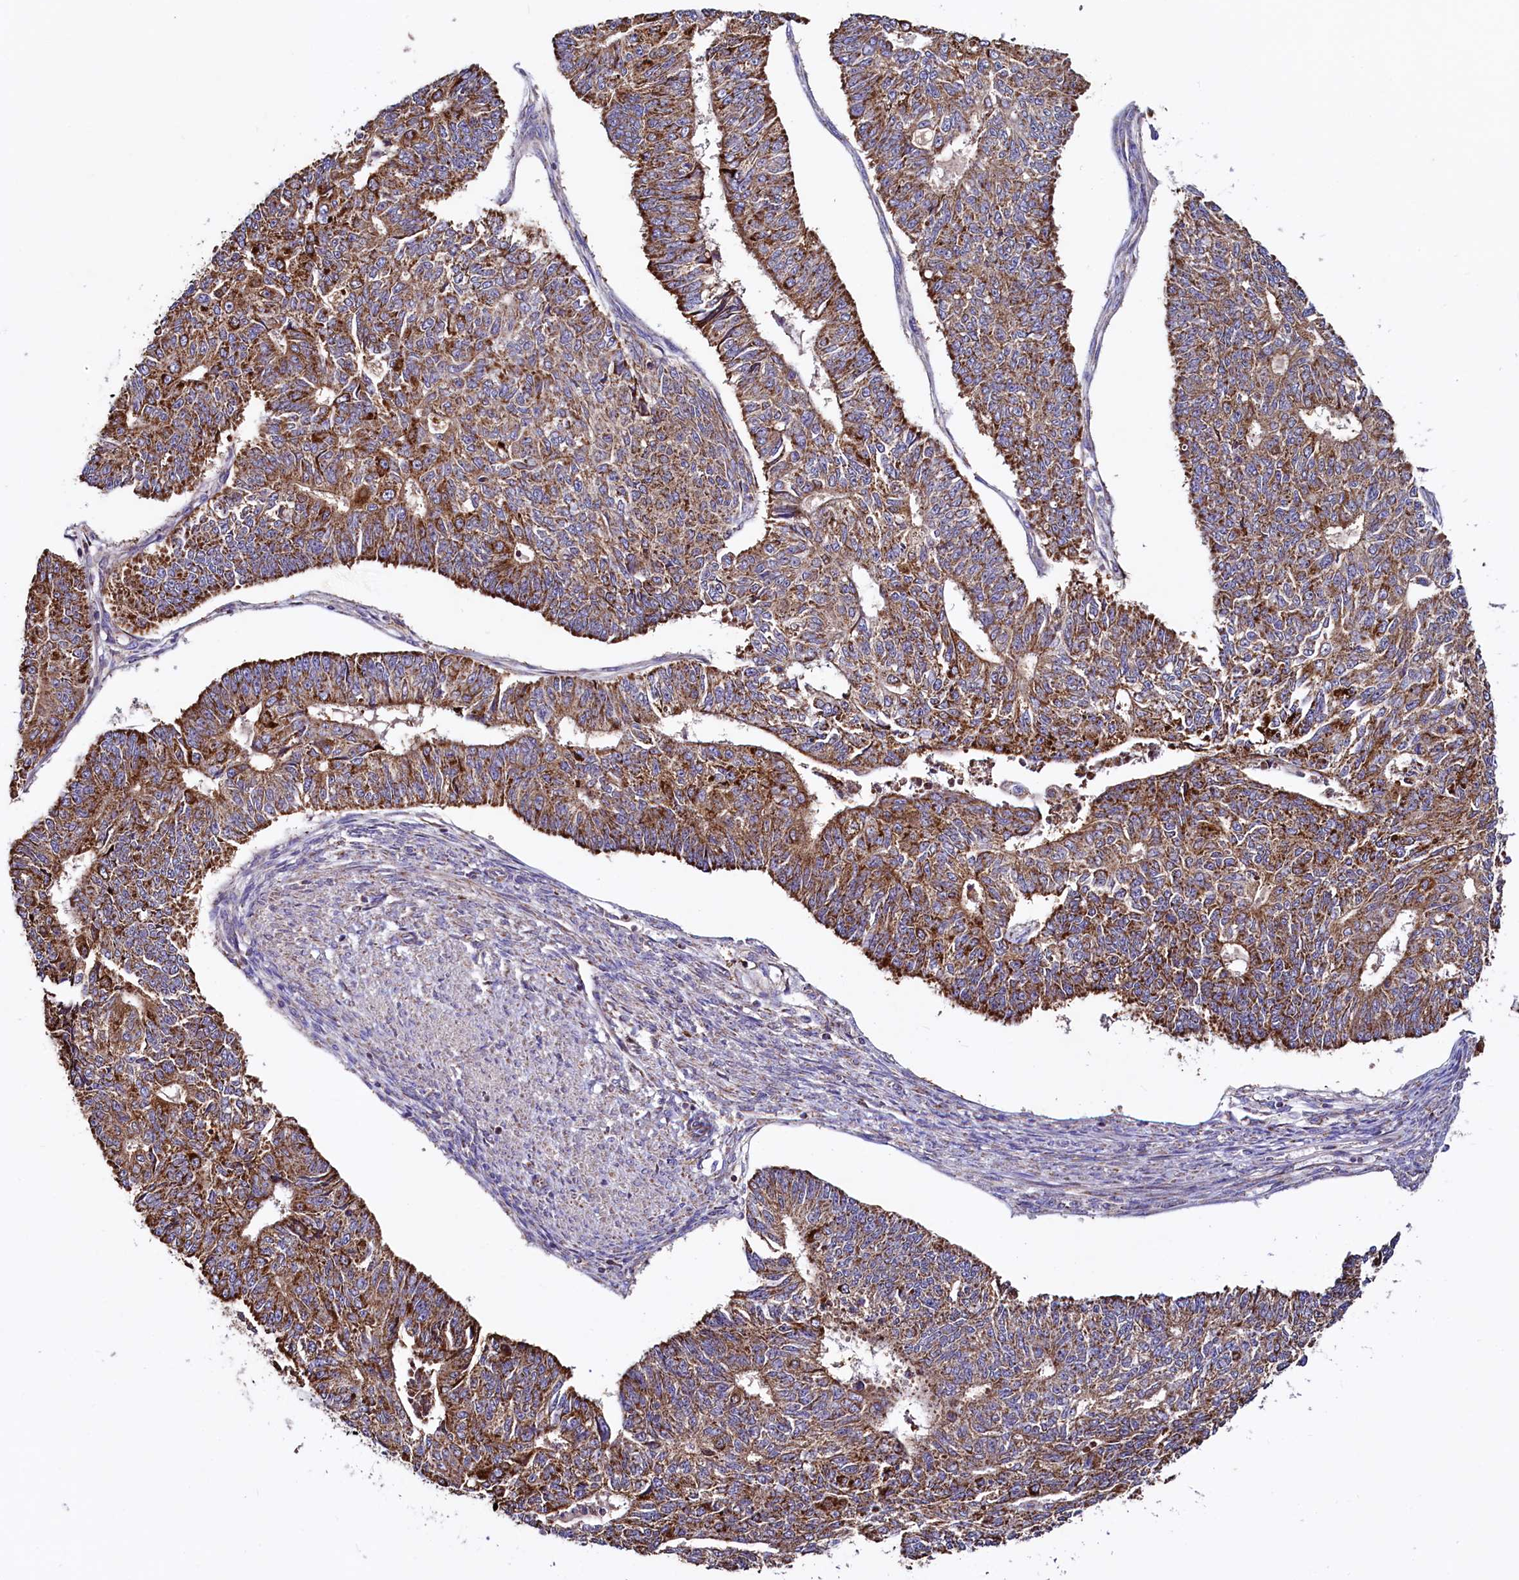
{"staining": {"intensity": "strong", "quantity": ">75%", "location": "cytoplasmic/membranous"}, "tissue": "endometrial cancer", "cell_type": "Tumor cells", "image_type": "cancer", "snomed": [{"axis": "morphology", "description": "Adenocarcinoma, NOS"}, {"axis": "topography", "description": "Endometrium"}], "caption": "Strong cytoplasmic/membranous expression is present in approximately >75% of tumor cells in endometrial adenocarcinoma.", "gene": "STARD5", "patient": {"sex": "female", "age": 32}}